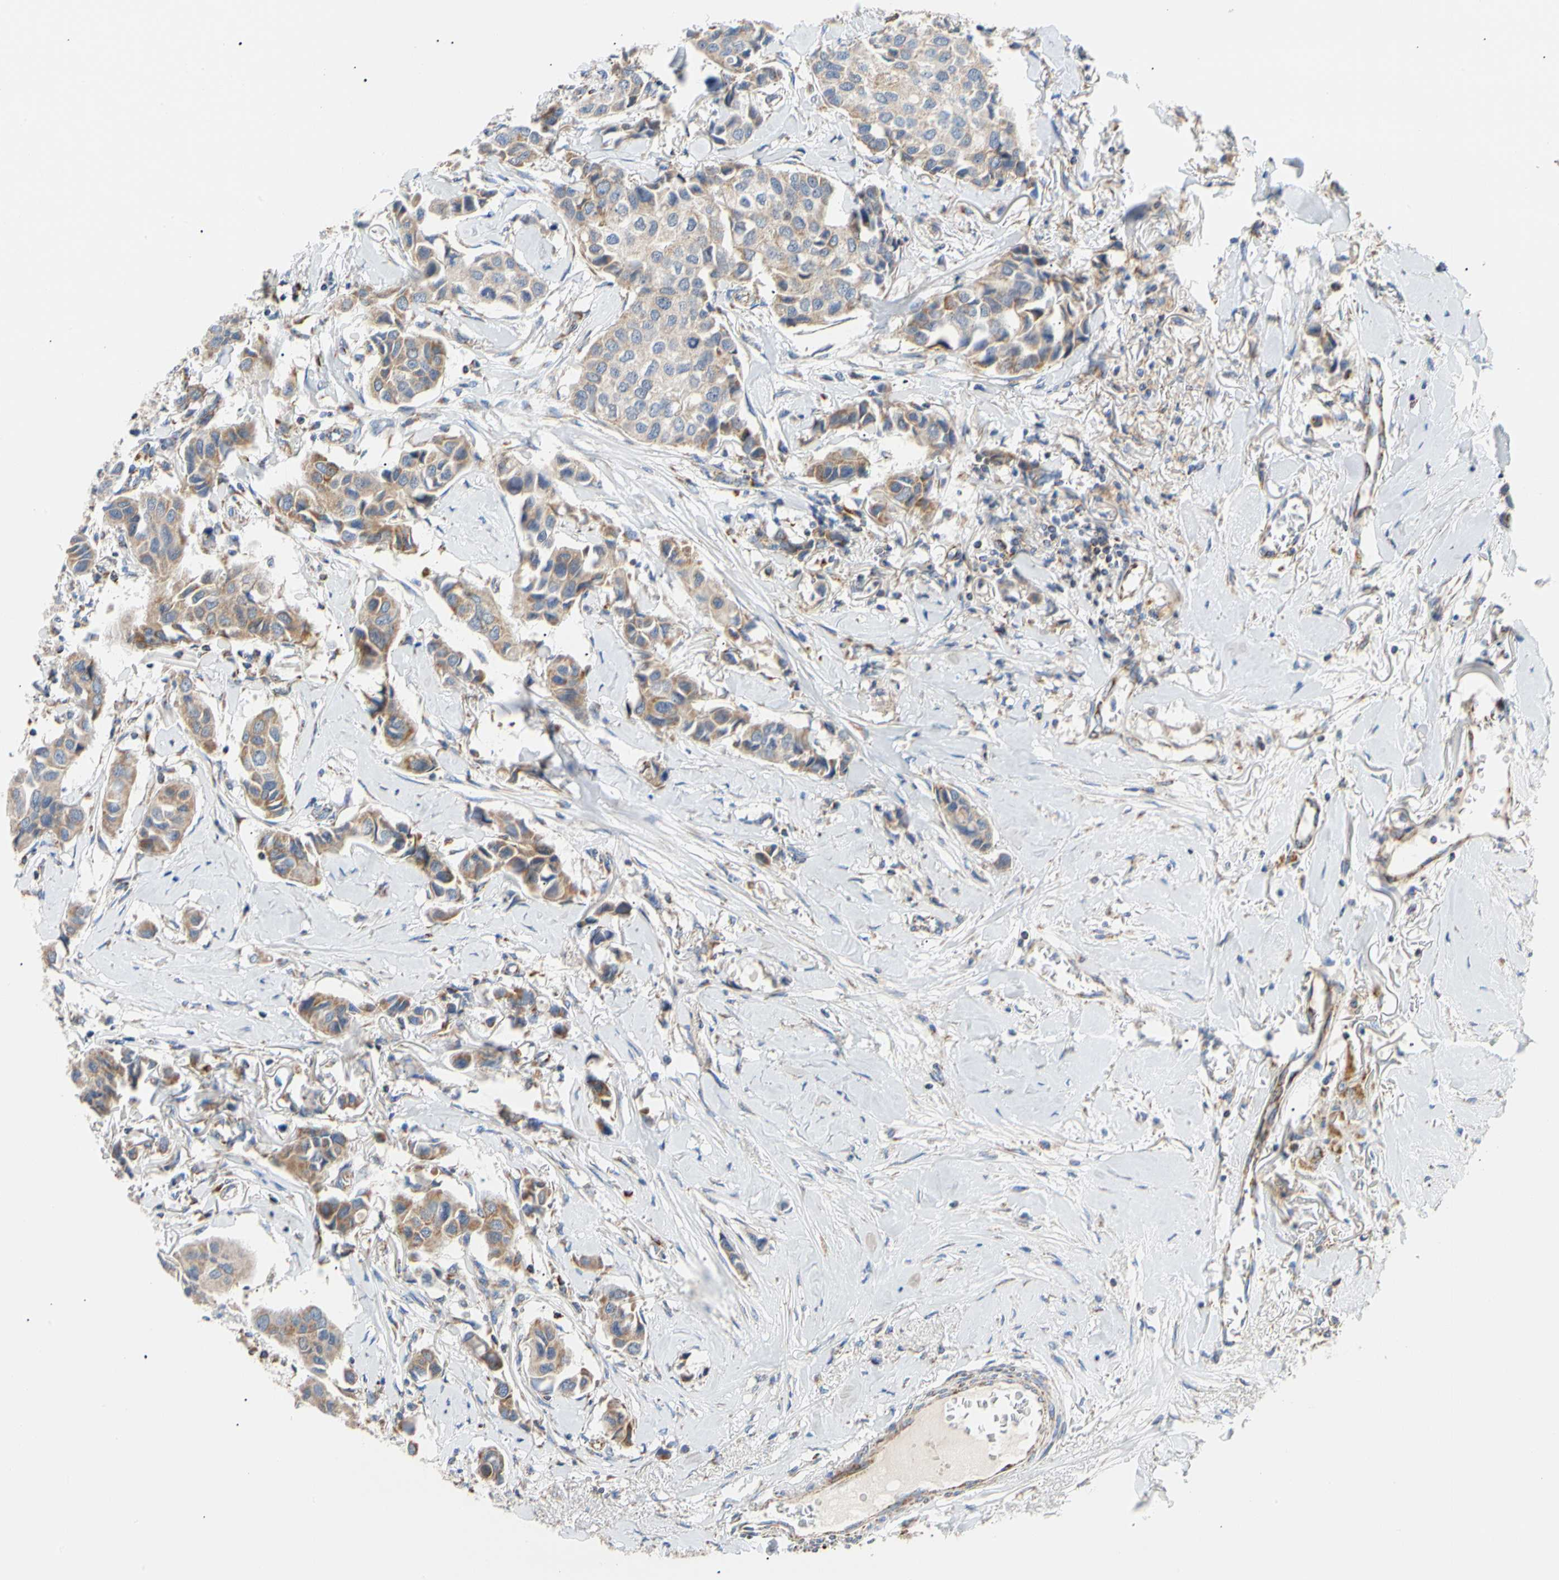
{"staining": {"intensity": "moderate", "quantity": ">75%", "location": "cytoplasmic/membranous"}, "tissue": "breast cancer", "cell_type": "Tumor cells", "image_type": "cancer", "snomed": [{"axis": "morphology", "description": "Duct carcinoma"}, {"axis": "topography", "description": "Breast"}], "caption": "Moderate cytoplasmic/membranous staining for a protein is appreciated in approximately >75% of tumor cells of intraductal carcinoma (breast) using IHC.", "gene": "ACAT1", "patient": {"sex": "female", "age": 80}}